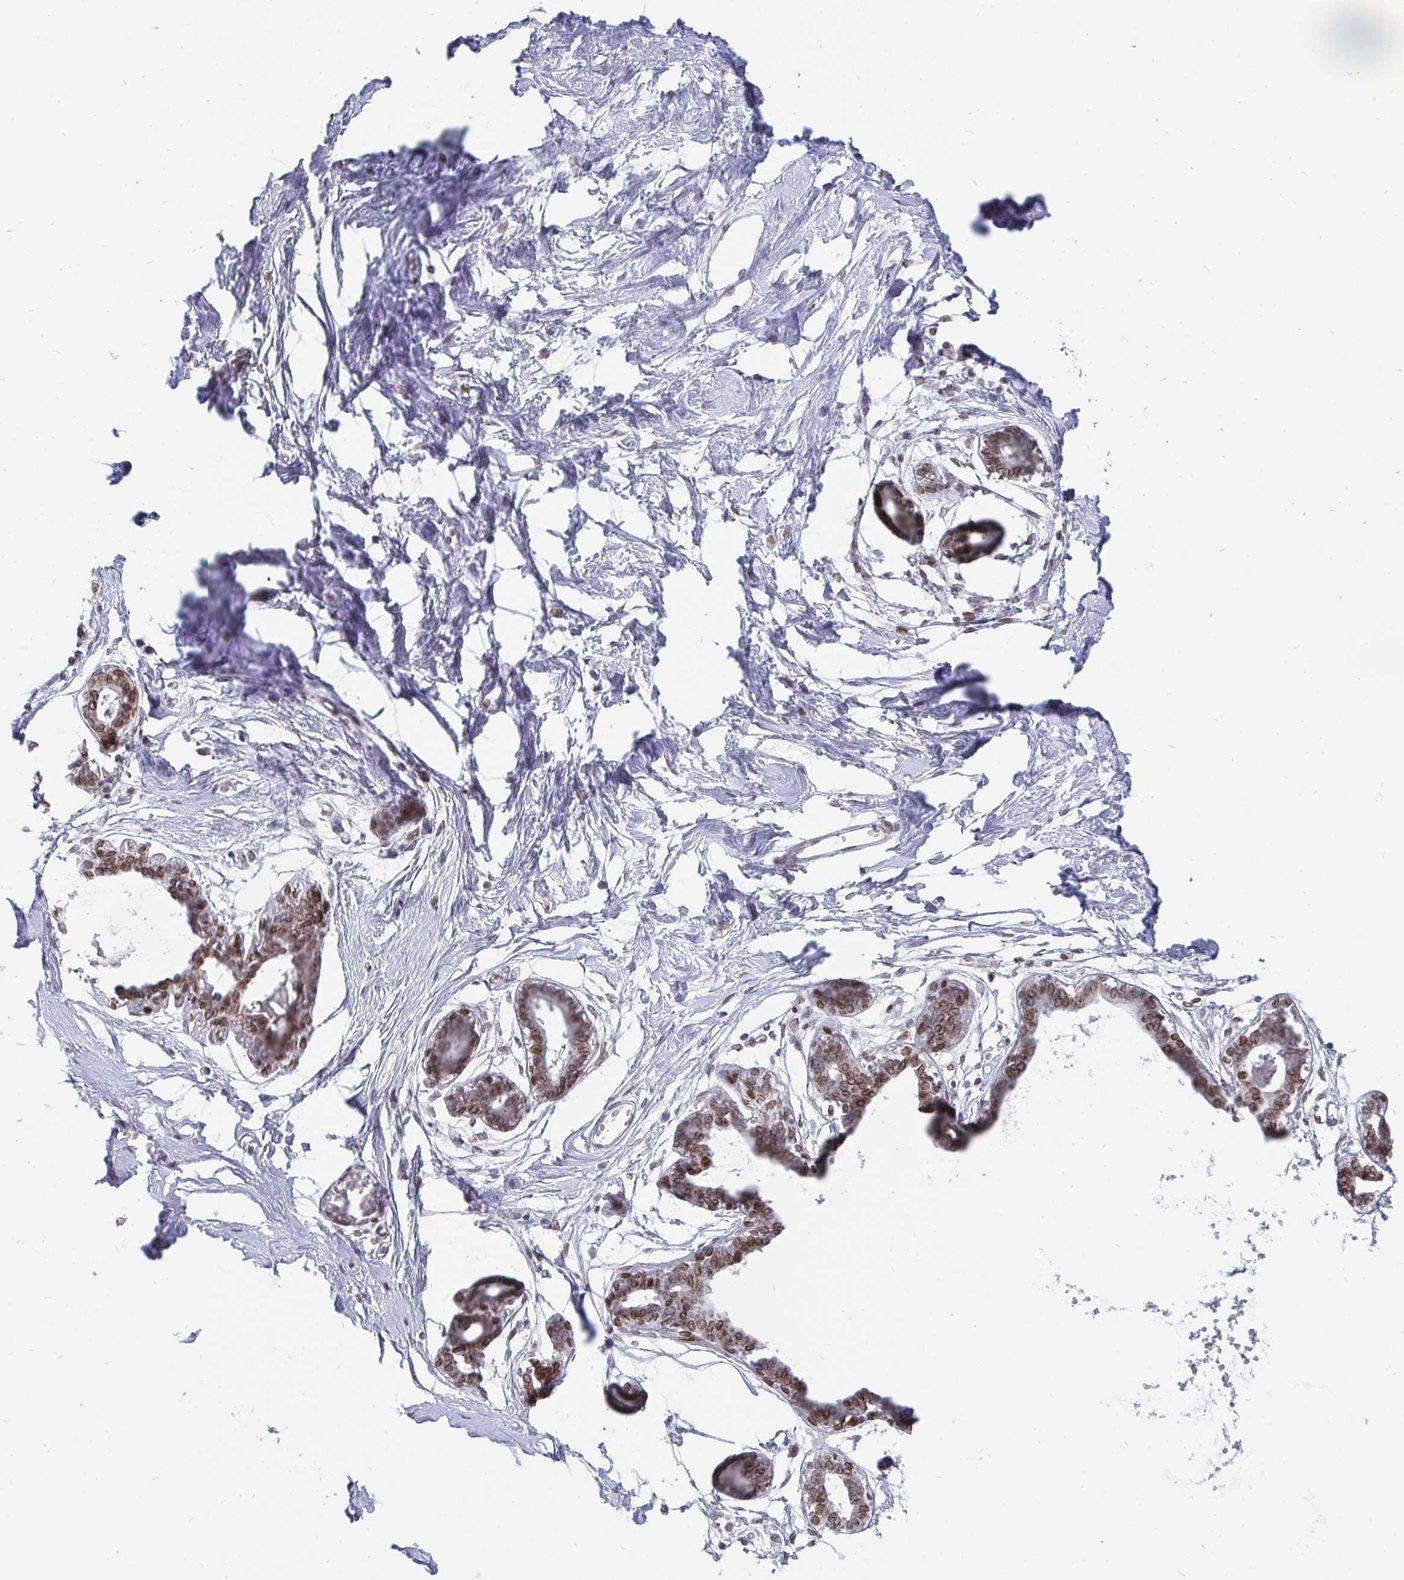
{"staining": {"intensity": "negative", "quantity": "none", "location": "none"}, "tissue": "breast", "cell_type": "Adipocytes", "image_type": "normal", "snomed": [{"axis": "morphology", "description": "Normal tissue, NOS"}, {"axis": "topography", "description": "Breast"}], "caption": "IHC micrograph of normal human breast stained for a protein (brown), which demonstrates no positivity in adipocytes.", "gene": "EMD", "patient": {"sex": "female", "age": 45}}